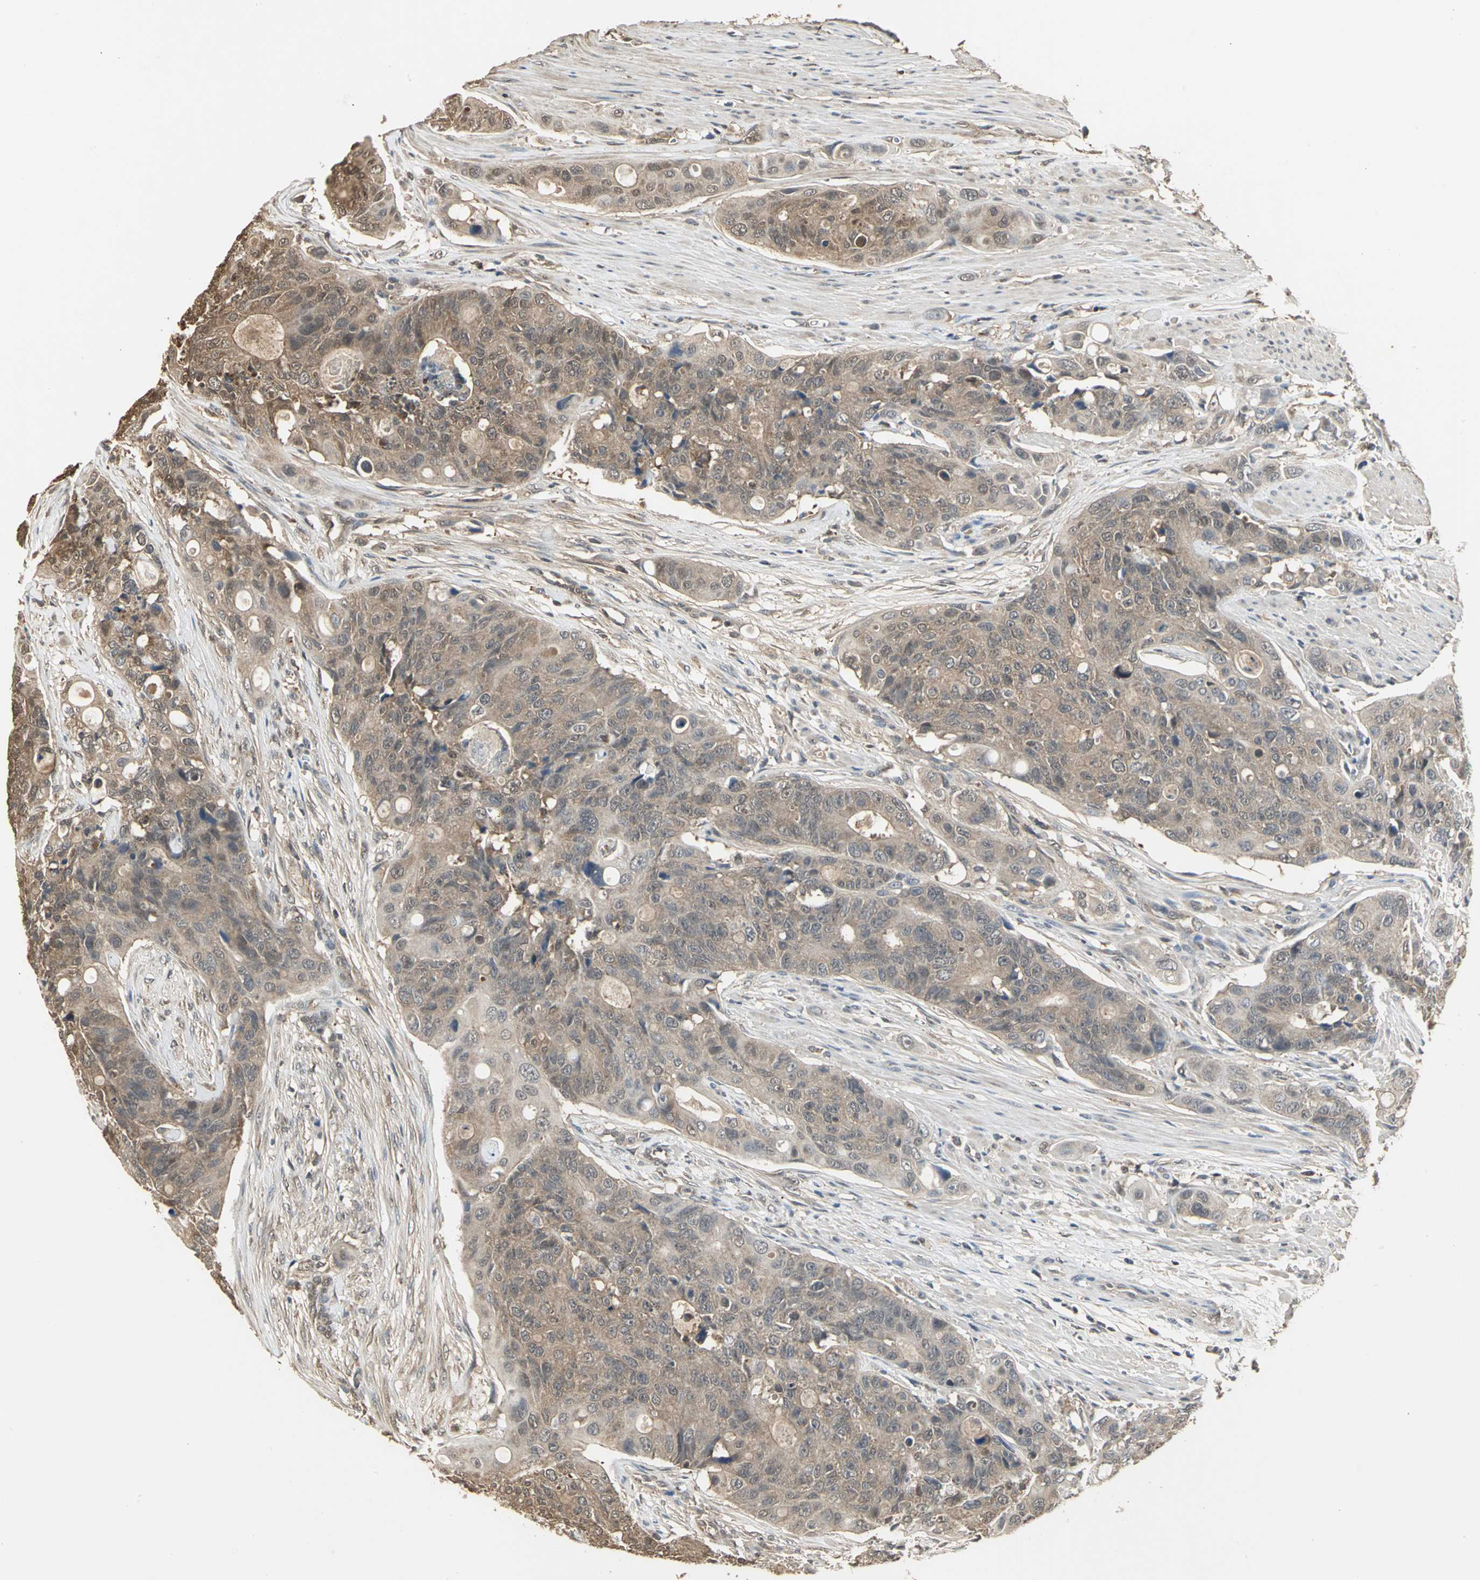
{"staining": {"intensity": "weak", "quantity": ">75%", "location": "cytoplasmic/membranous"}, "tissue": "colorectal cancer", "cell_type": "Tumor cells", "image_type": "cancer", "snomed": [{"axis": "morphology", "description": "Adenocarcinoma, NOS"}, {"axis": "topography", "description": "Colon"}], "caption": "Protein staining of colorectal cancer (adenocarcinoma) tissue demonstrates weak cytoplasmic/membranous positivity in approximately >75% of tumor cells. Nuclei are stained in blue.", "gene": "PARK7", "patient": {"sex": "female", "age": 57}}